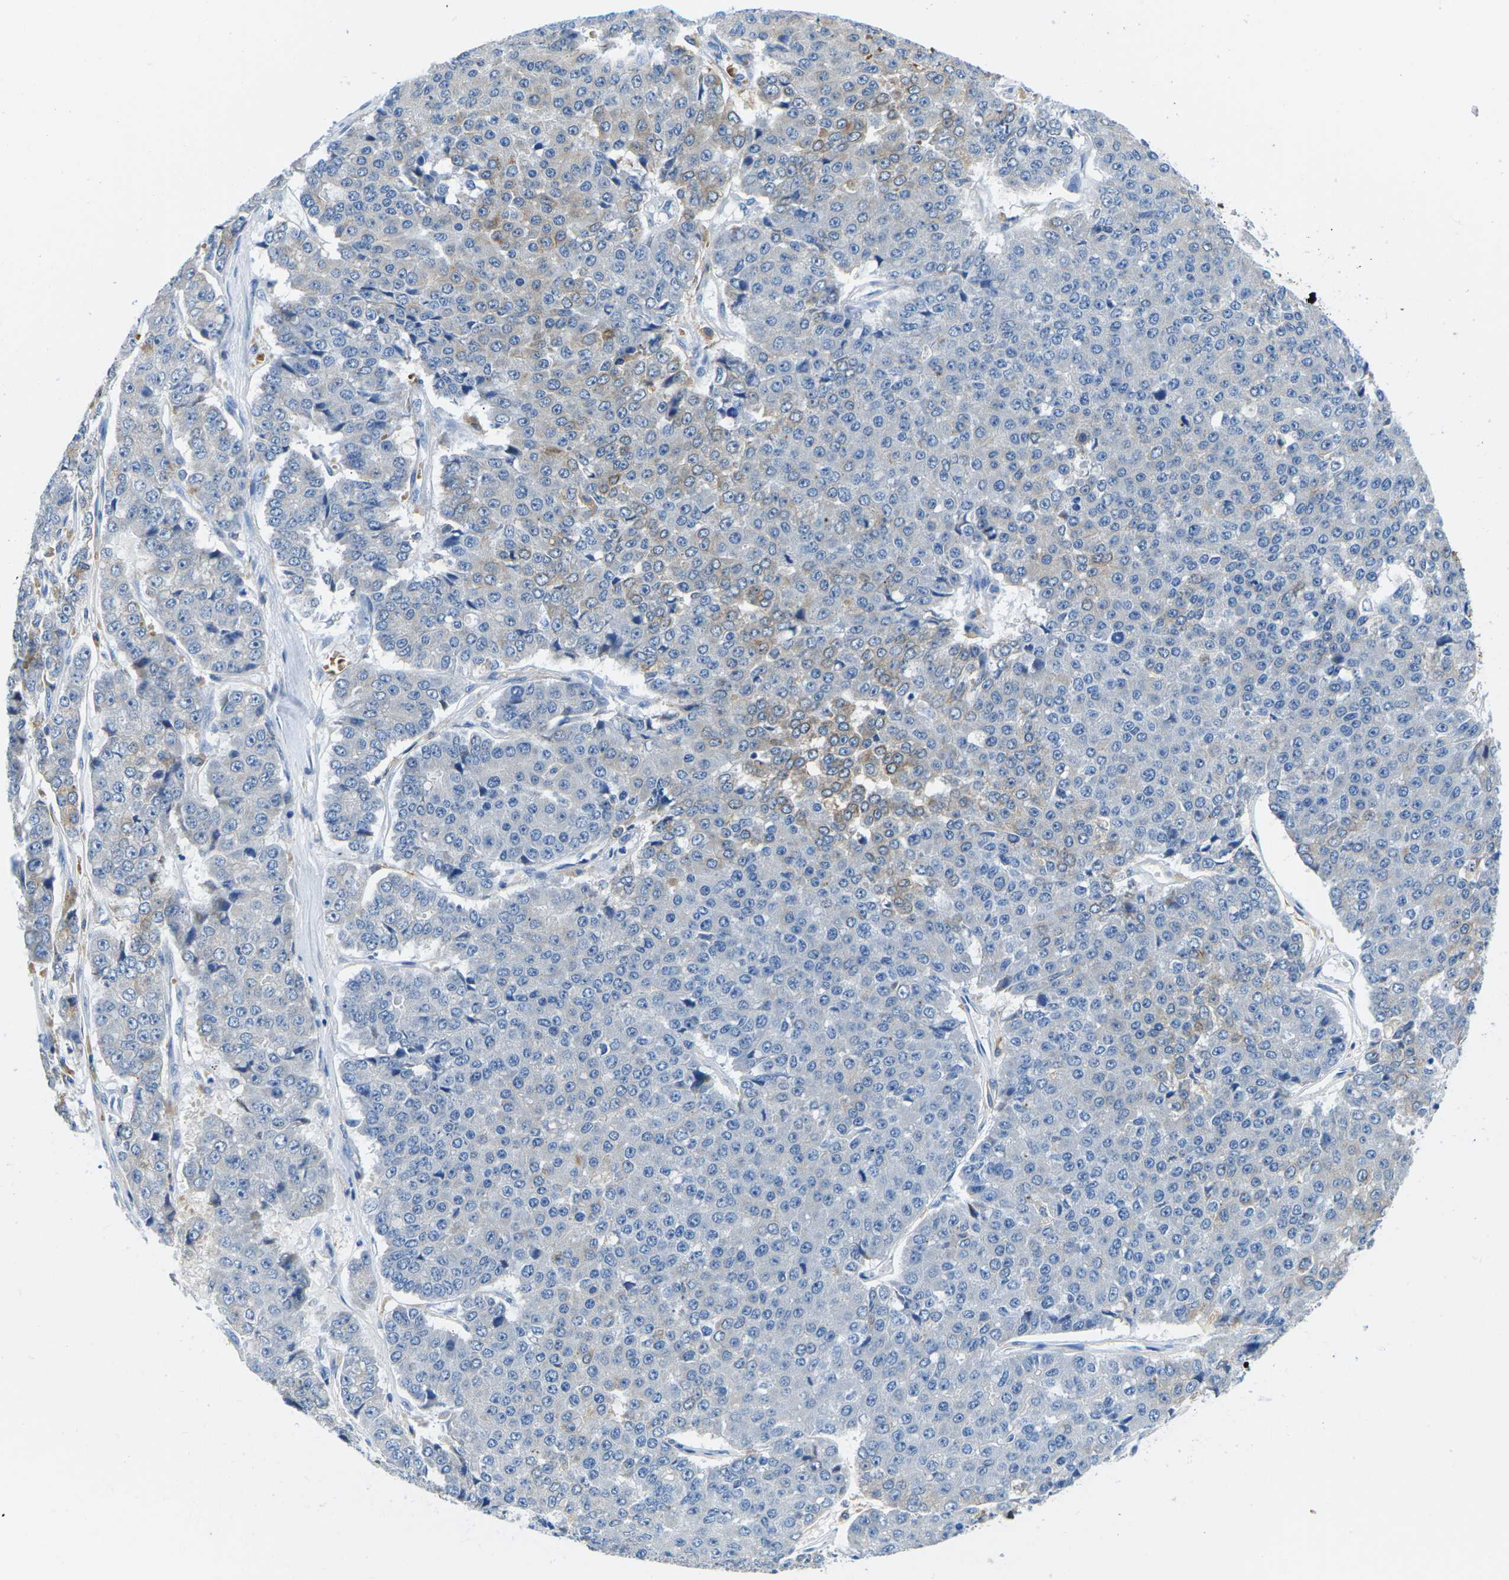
{"staining": {"intensity": "moderate", "quantity": "<25%", "location": "cytoplasmic/membranous"}, "tissue": "pancreatic cancer", "cell_type": "Tumor cells", "image_type": "cancer", "snomed": [{"axis": "morphology", "description": "Adenocarcinoma, NOS"}, {"axis": "topography", "description": "Pancreas"}], "caption": "This is an image of IHC staining of pancreatic adenocarcinoma, which shows moderate staining in the cytoplasmic/membranous of tumor cells.", "gene": "TM6SF1", "patient": {"sex": "male", "age": 50}}